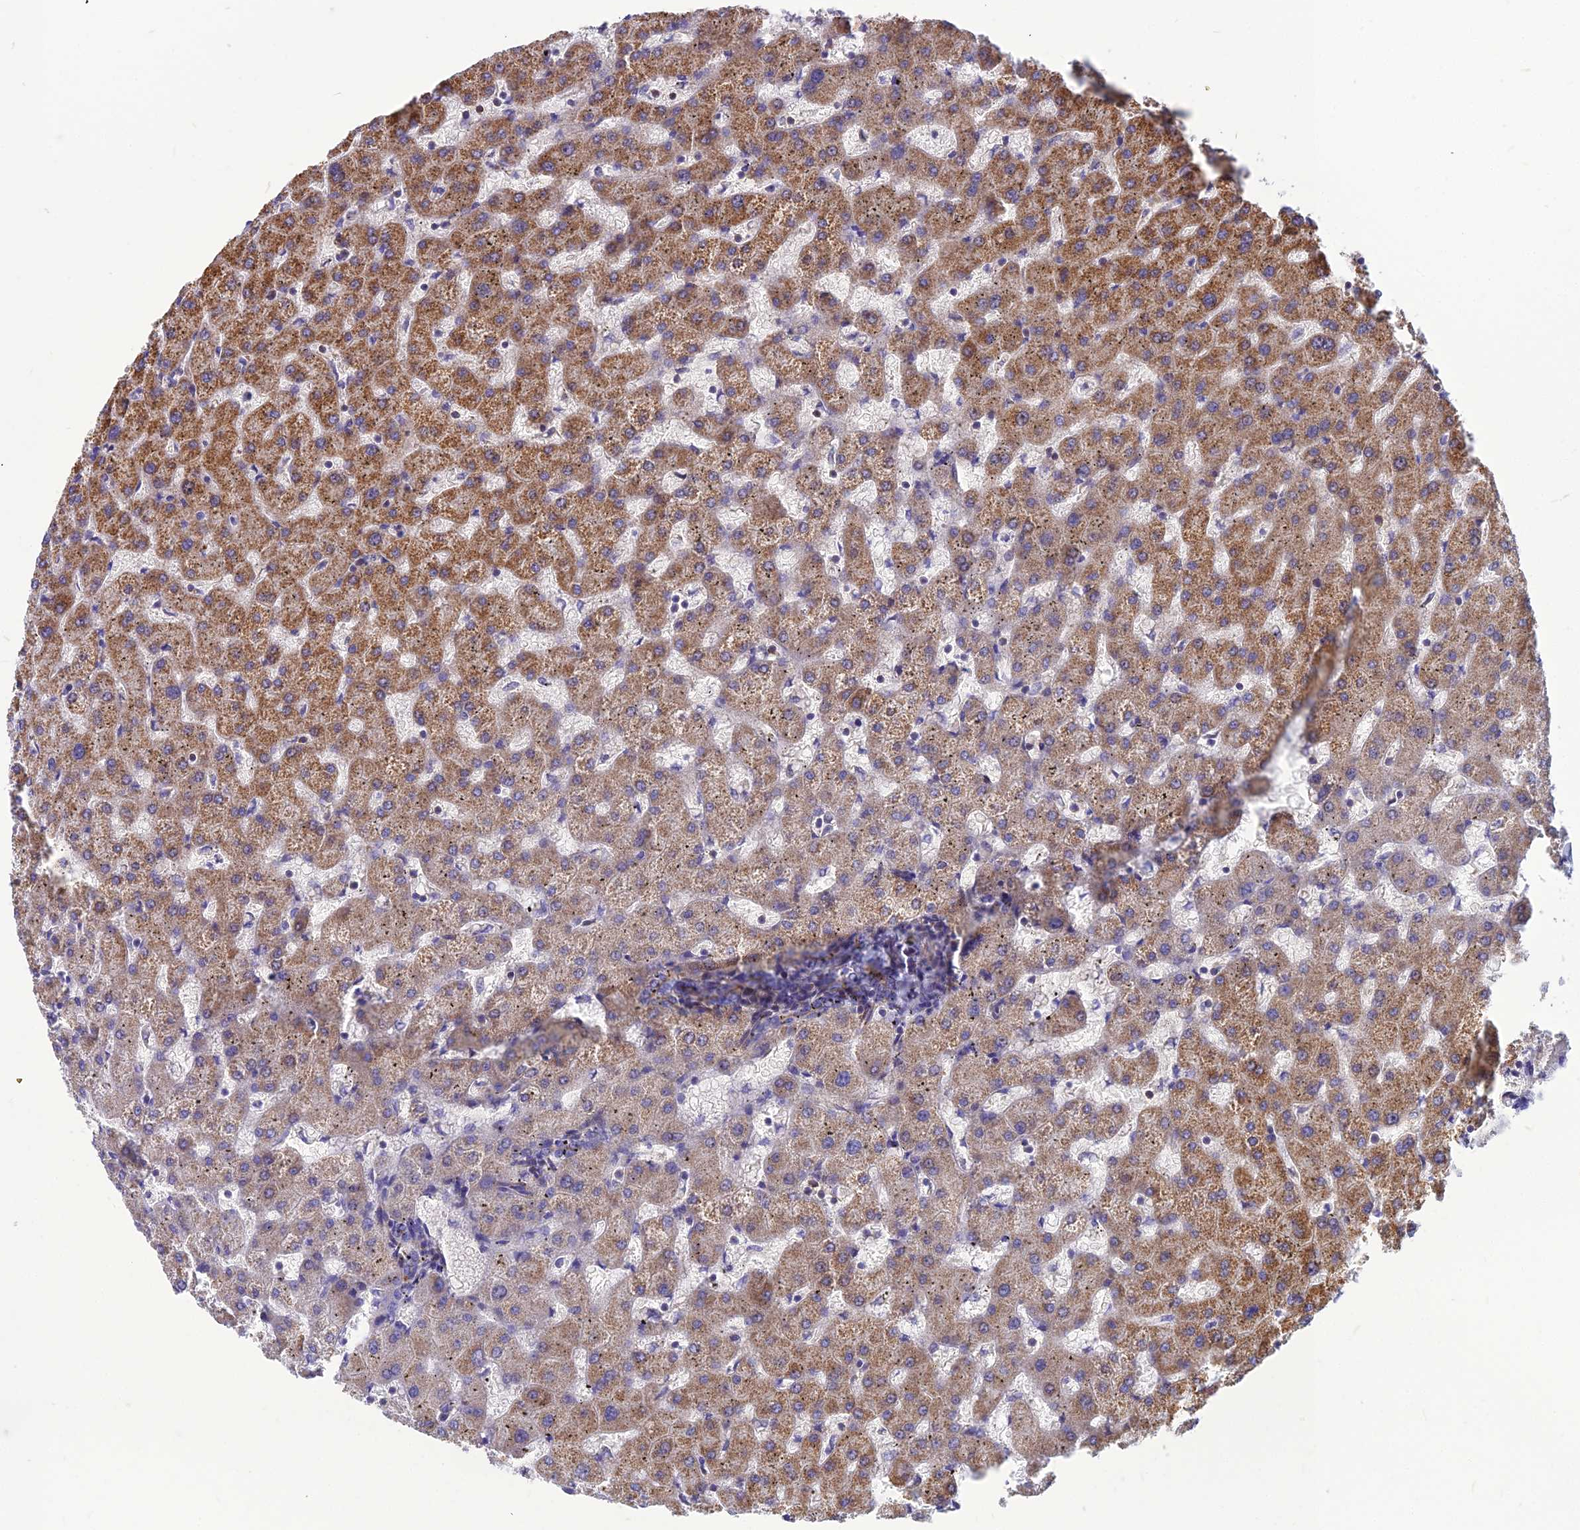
{"staining": {"intensity": "moderate", "quantity": "<25%", "location": "cytoplasmic/membranous"}, "tissue": "liver", "cell_type": "Cholangiocytes", "image_type": "normal", "snomed": [{"axis": "morphology", "description": "Normal tissue, NOS"}, {"axis": "topography", "description": "Liver"}], "caption": "Immunohistochemical staining of normal human liver shows moderate cytoplasmic/membranous protein expression in about <25% of cholangiocytes. (Brightfield microscopy of DAB IHC at high magnification).", "gene": "ASPHD1", "patient": {"sex": "female", "age": 63}}